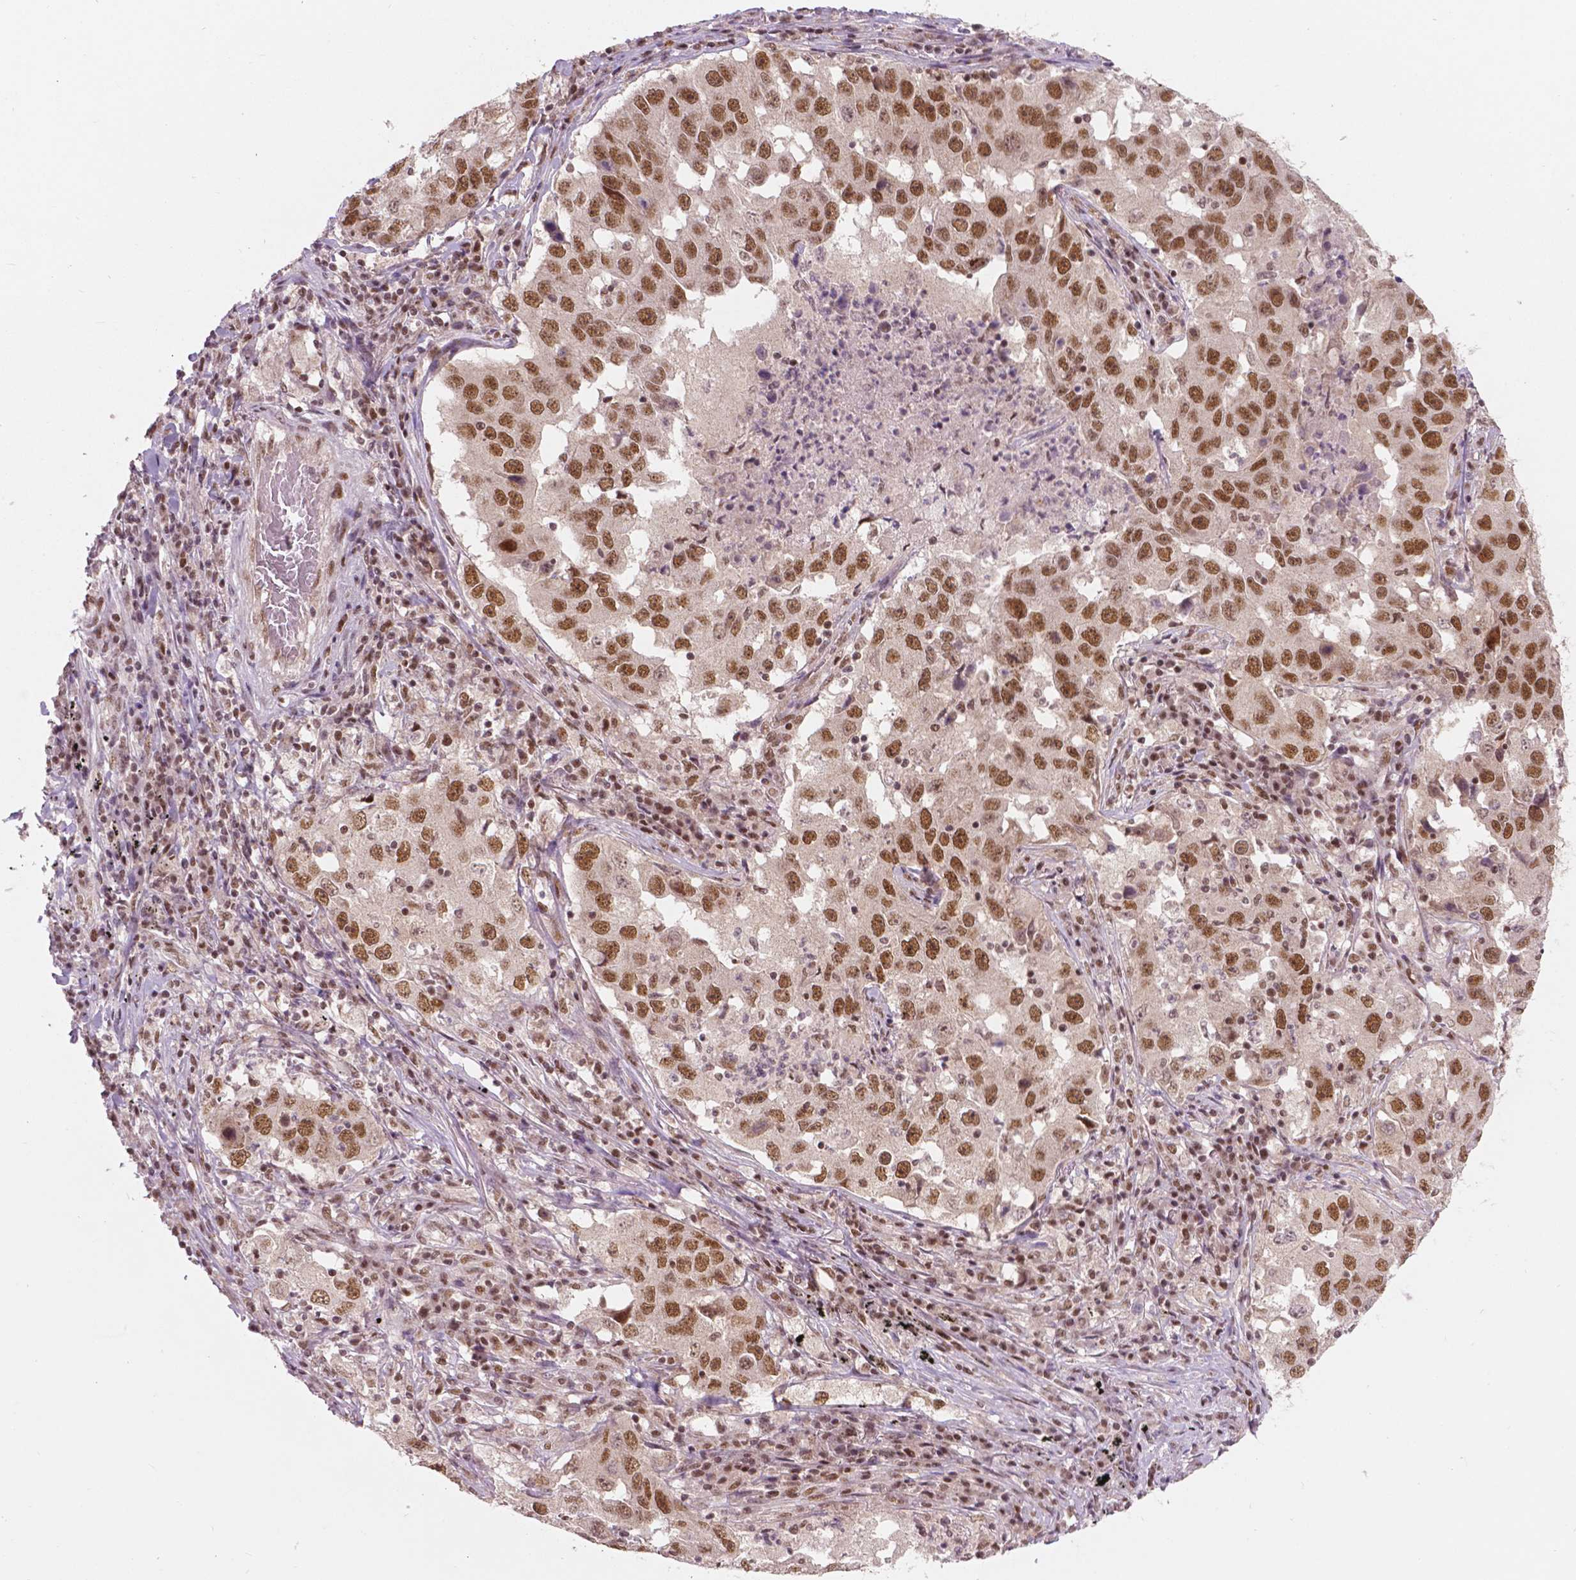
{"staining": {"intensity": "strong", "quantity": ">75%", "location": "nuclear"}, "tissue": "lung cancer", "cell_type": "Tumor cells", "image_type": "cancer", "snomed": [{"axis": "morphology", "description": "Adenocarcinoma, NOS"}, {"axis": "topography", "description": "Lung"}], "caption": "Lung adenocarcinoma was stained to show a protein in brown. There is high levels of strong nuclear staining in approximately >75% of tumor cells. Immunohistochemistry stains the protein in brown and the nuclei are stained blue.", "gene": "NSD2", "patient": {"sex": "male", "age": 73}}